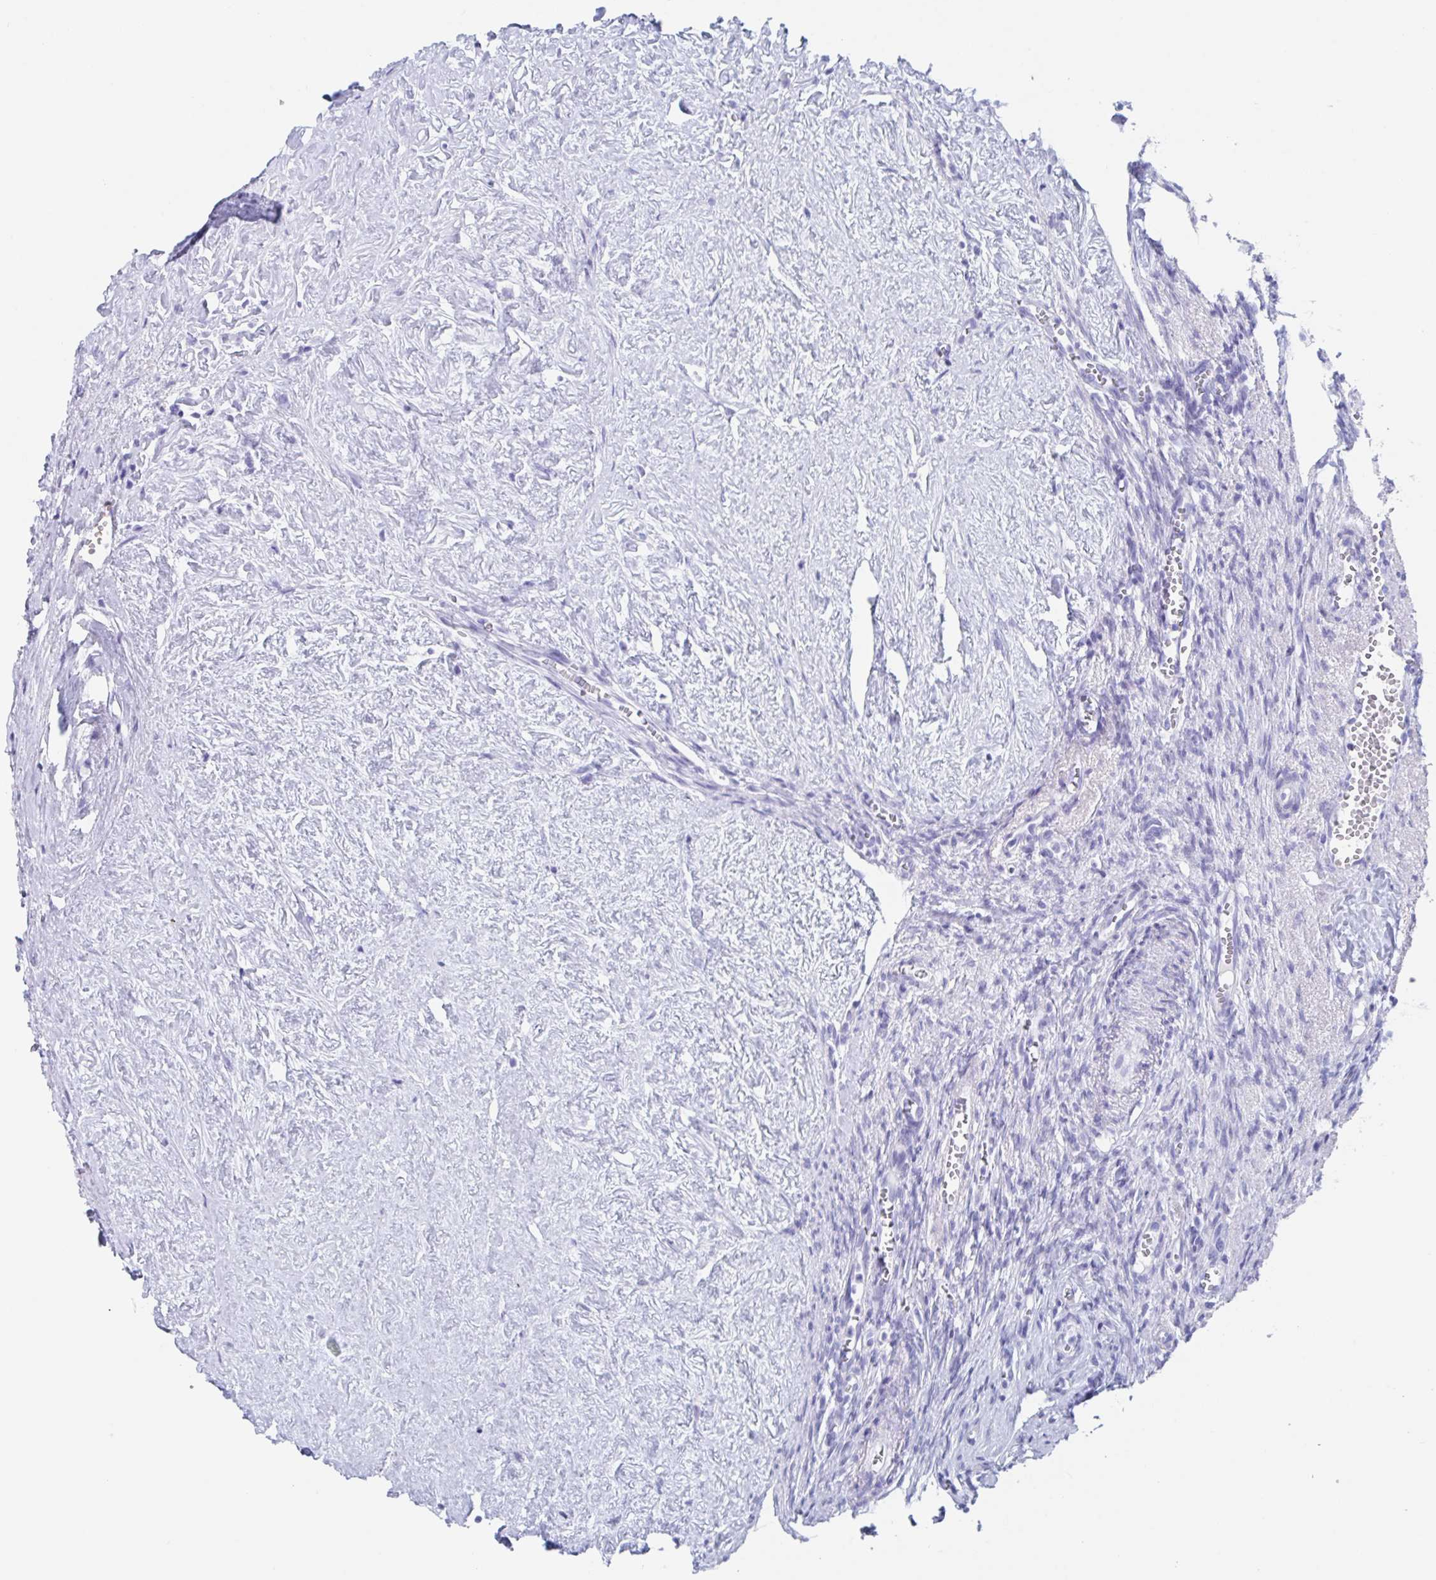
{"staining": {"intensity": "negative", "quantity": "none", "location": "none"}, "tissue": "ovary", "cell_type": "Follicle cells", "image_type": "normal", "snomed": [{"axis": "morphology", "description": "Normal tissue, NOS"}, {"axis": "topography", "description": "Ovary"}], "caption": "A high-resolution image shows immunohistochemistry (IHC) staining of unremarkable ovary, which displays no significant positivity in follicle cells. (Stains: DAB (3,3'-diaminobenzidine) IHC with hematoxylin counter stain, Microscopy: brightfield microscopy at high magnification).", "gene": "ZPBP", "patient": {"sex": "female", "age": 41}}